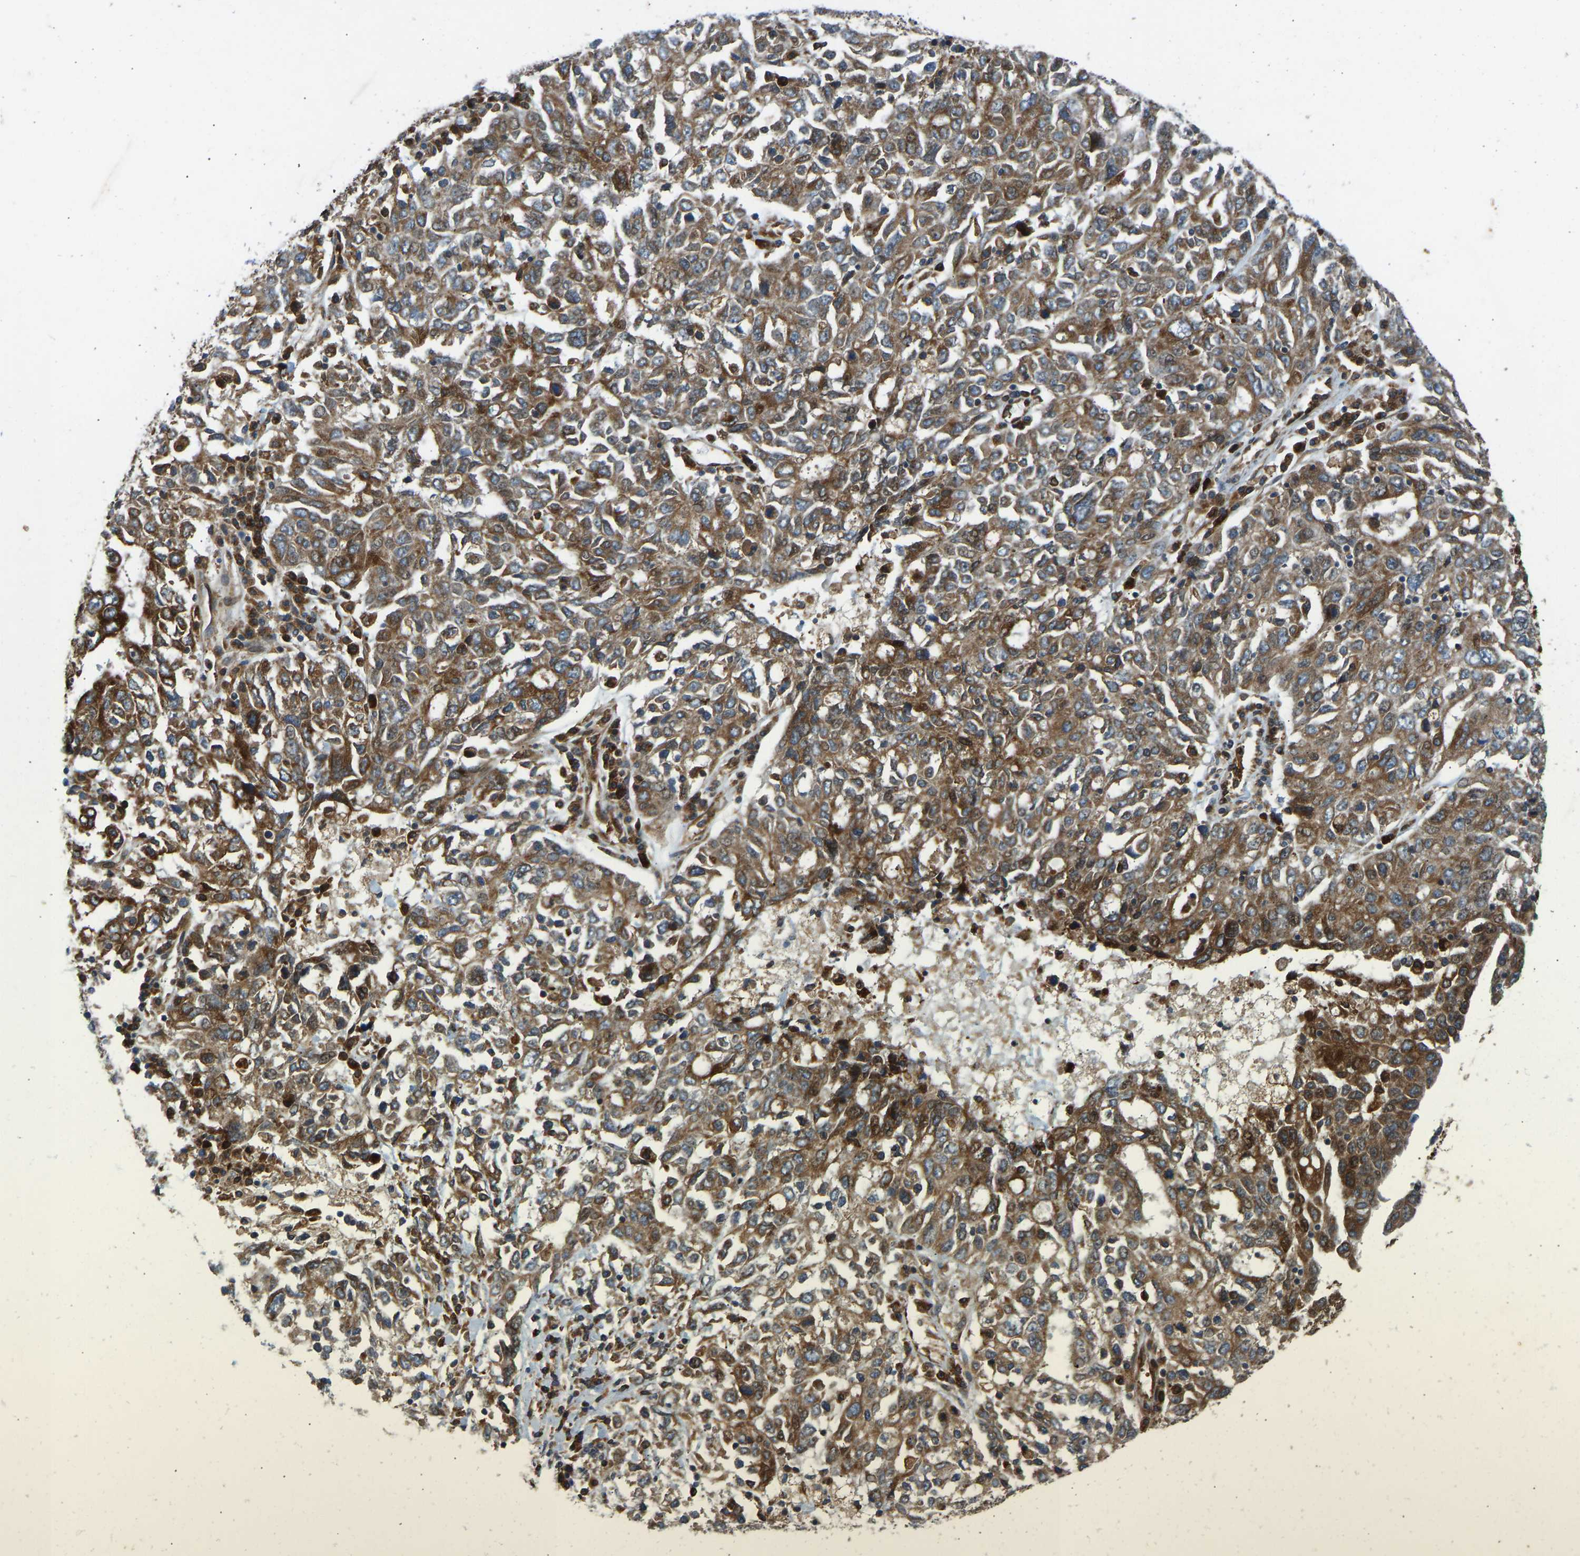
{"staining": {"intensity": "strong", "quantity": ">75%", "location": "cytoplasmic/membranous"}, "tissue": "ovarian cancer", "cell_type": "Tumor cells", "image_type": "cancer", "snomed": [{"axis": "morphology", "description": "Carcinoma, endometroid"}, {"axis": "topography", "description": "Ovary"}], "caption": "Approximately >75% of tumor cells in ovarian endometroid carcinoma demonstrate strong cytoplasmic/membranous protein staining as visualized by brown immunohistochemical staining.", "gene": "OS9", "patient": {"sex": "female", "age": 62}}